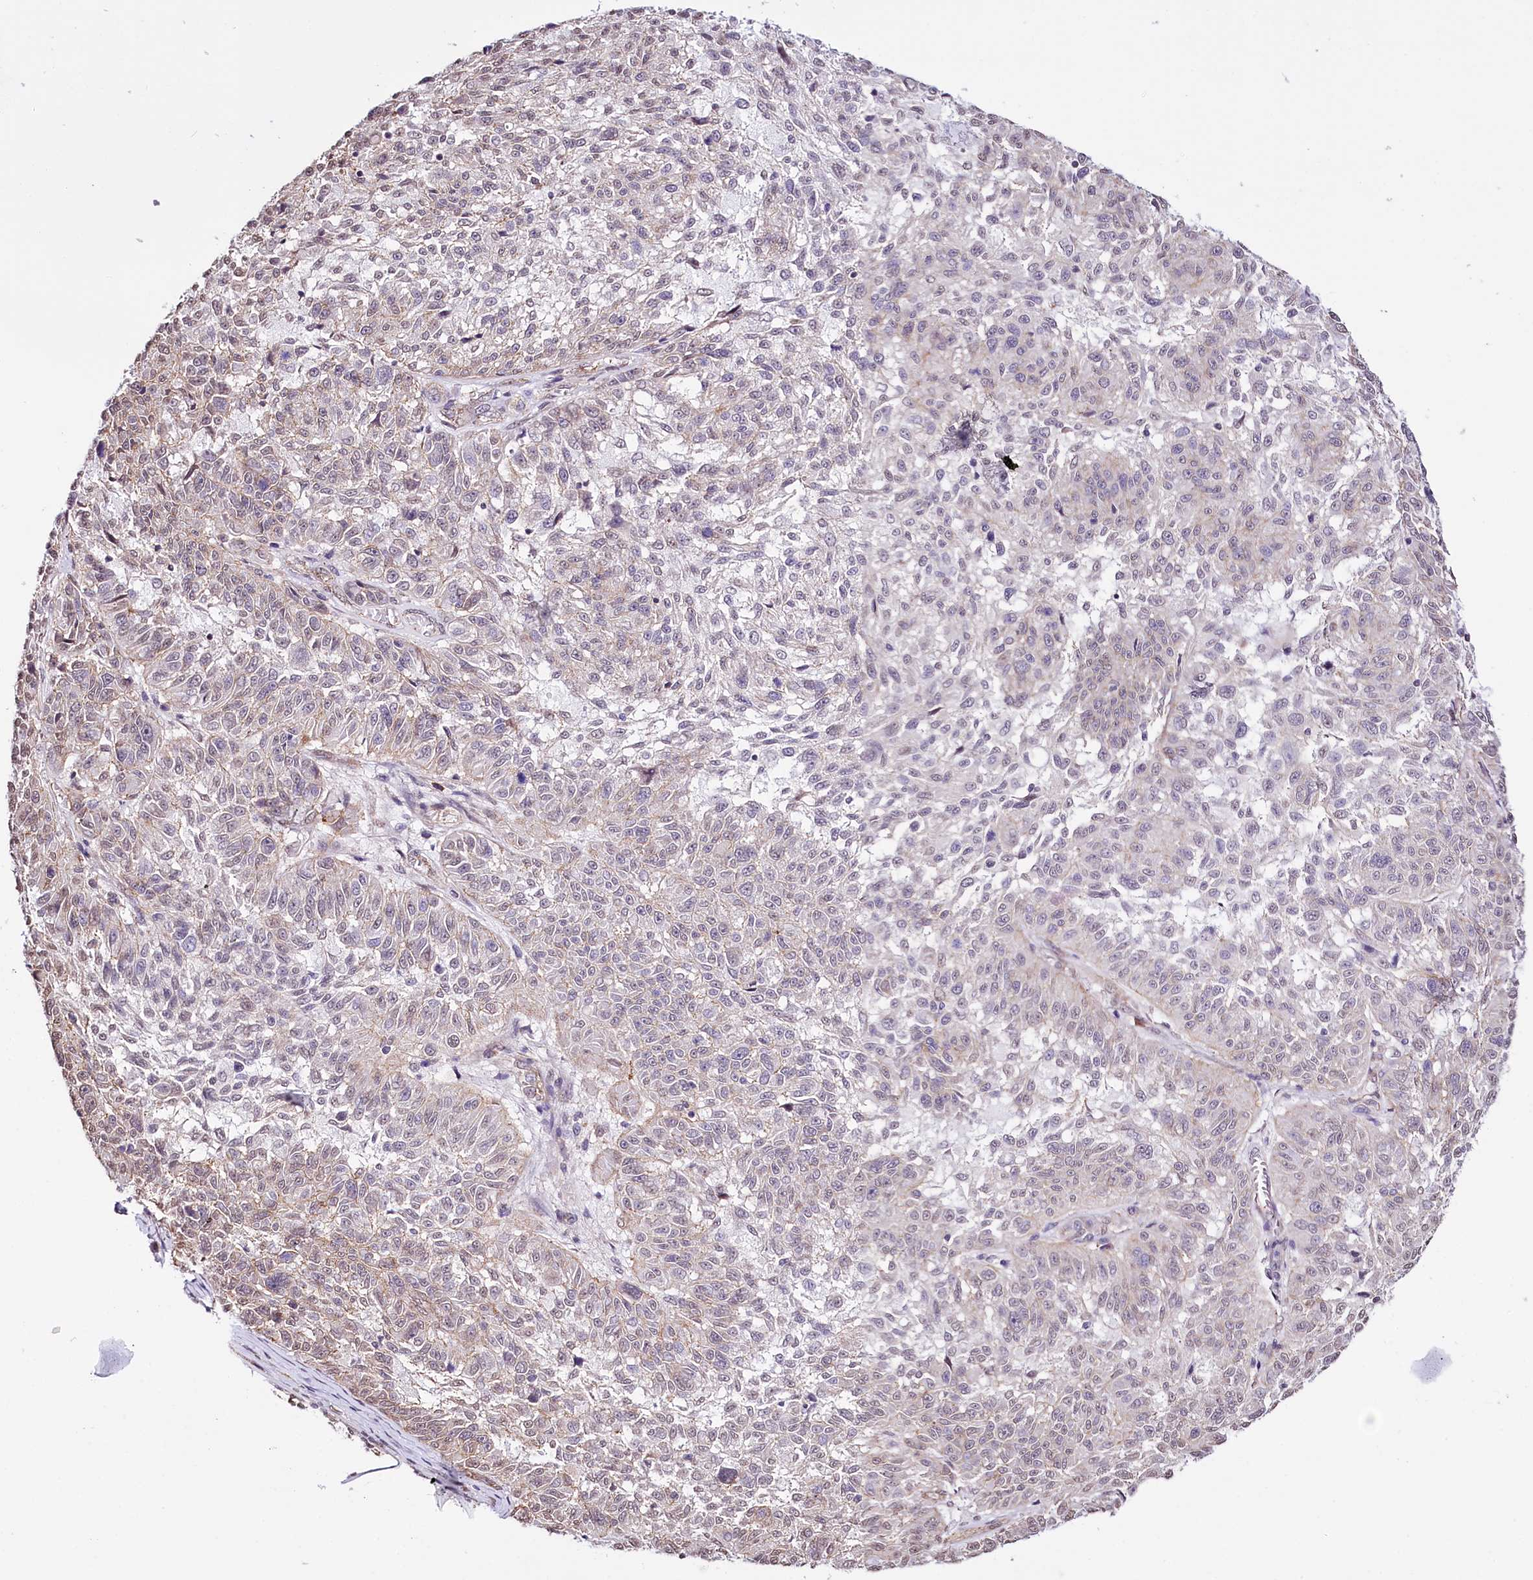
{"staining": {"intensity": "negative", "quantity": "none", "location": "none"}, "tissue": "melanoma", "cell_type": "Tumor cells", "image_type": "cancer", "snomed": [{"axis": "morphology", "description": "Malignant melanoma, NOS"}, {"axis": "topography", "description": "Skin"}], "caption": "Human malignant melanoma stained for a protein using immunohistochemistry (IHC) exhibits no expression in tumor cells.", "gene": "ST7", "patient": {"sex": "male", "age": 53}}